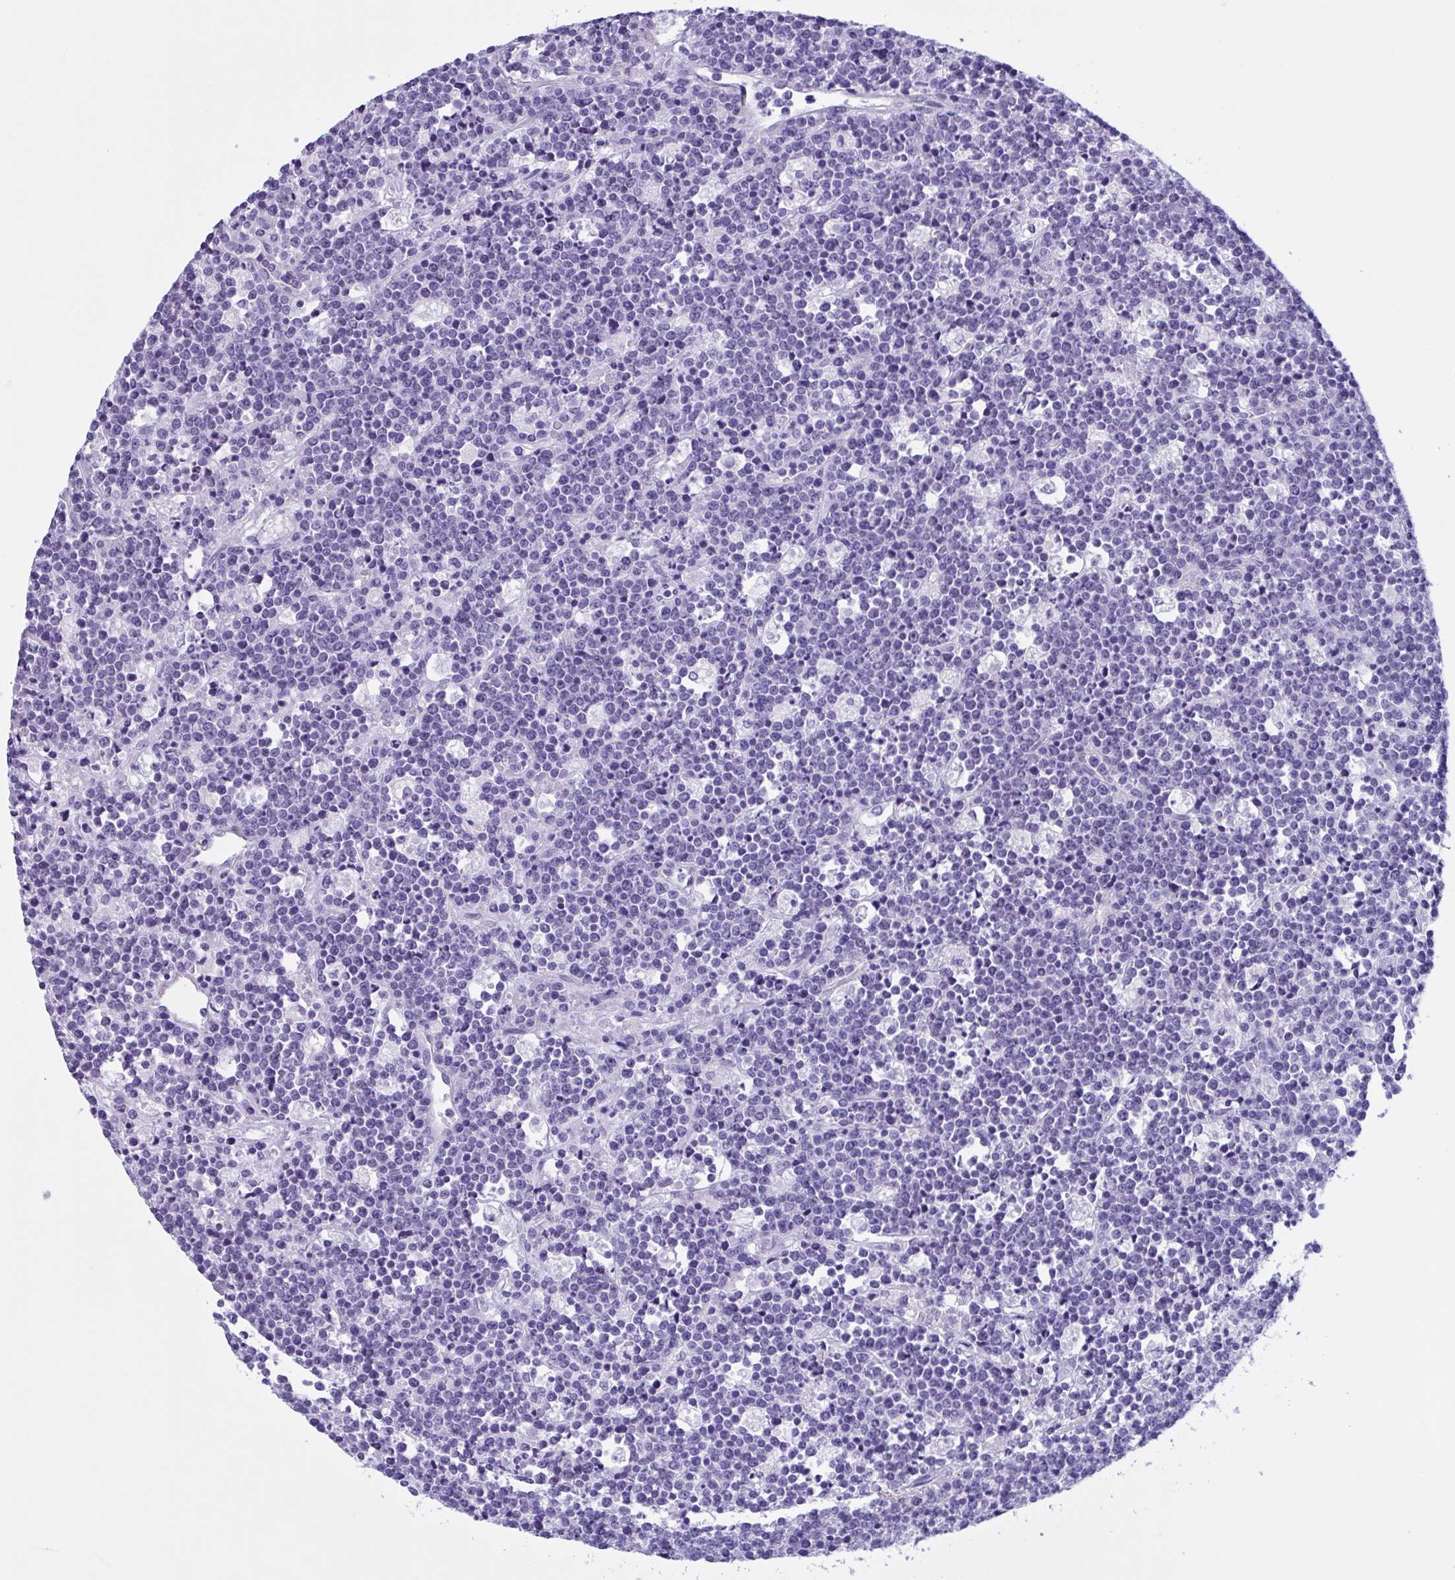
{"staining": {"intensity": "negative", "quantity": "none", "location": "none"}, "tissue": "lymphoma", "cell_type": "Tumor cells", "image_type": "cancer", "snomed": [{"axis": "morphology", "description": "Malignant lymphoma, non-Hodgkin's type, High grade"}, {"axis": "topography", "description": "Ovary"}], "caption": "Immunohistochemical staining of high-grade malignant lymphoma, non-Hodgkin's type reveals no significant staining in tumor cells.", "gene": "AHCYL2", "patient": {"sex": "female", "age": 56}}